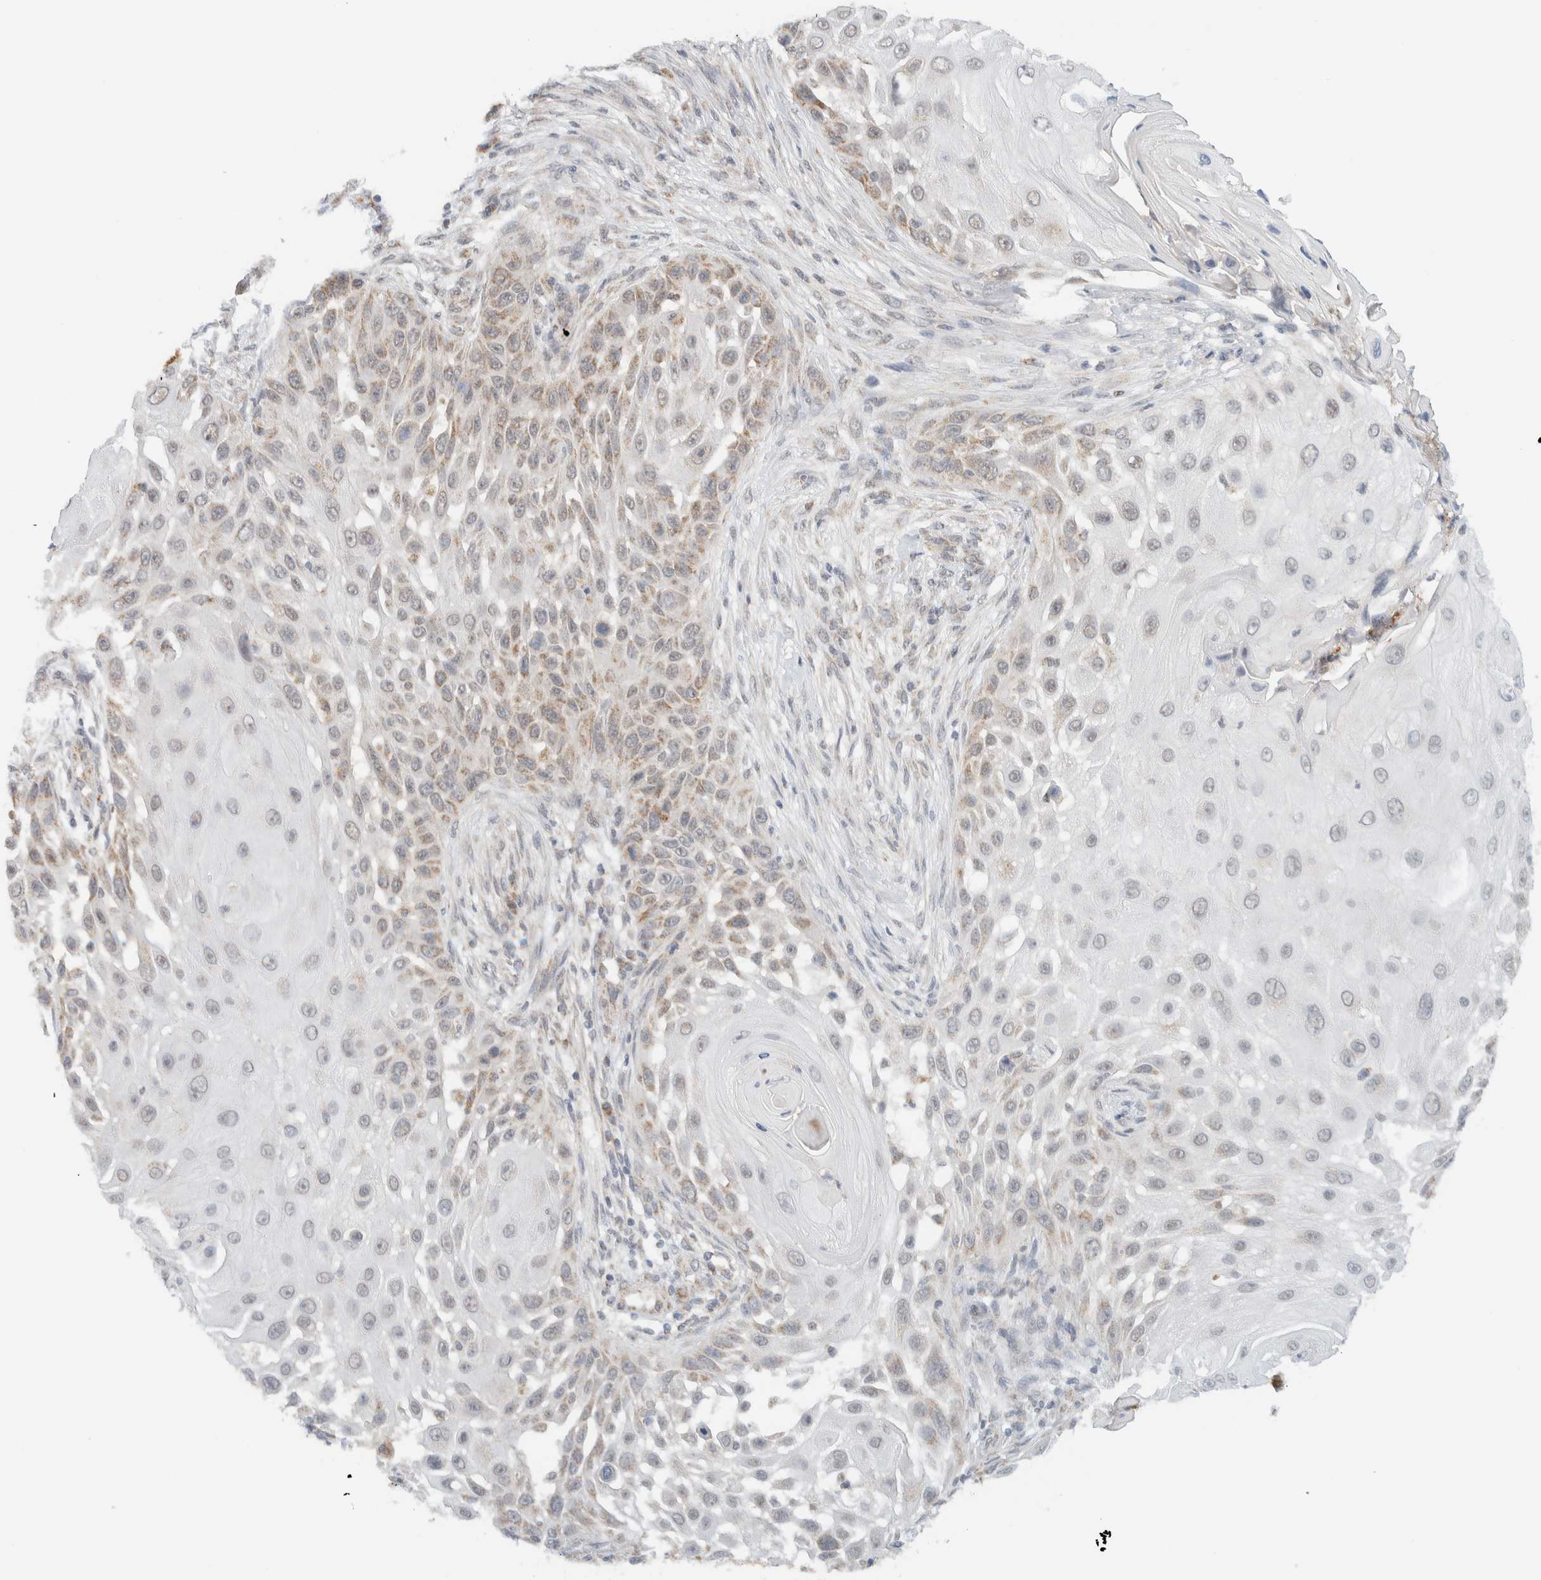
{"staining": {"intensity": "moderate", "quantity": "25%-75%", "location": "cytoplasmic/membranous"}, "tissue": "skin cancer", "cell_type": "Tumor cells", "image_type": "cancer", "snomed": [{"axis": "morphology", "description": "Squamous cell carcinoma, NOS"}, {"axis": "topography", "description": "Skin"}], "caption": "Approximately 25%-75% of tumor cells in skin cancer (squamous cell carcinoma) exhibit moderate cytoplasmic/membranous protein positivity as visualized by brown immunohistochemical staining.", "gene": "MRPL41", "patient": {"sex": "female", "age": 44}}